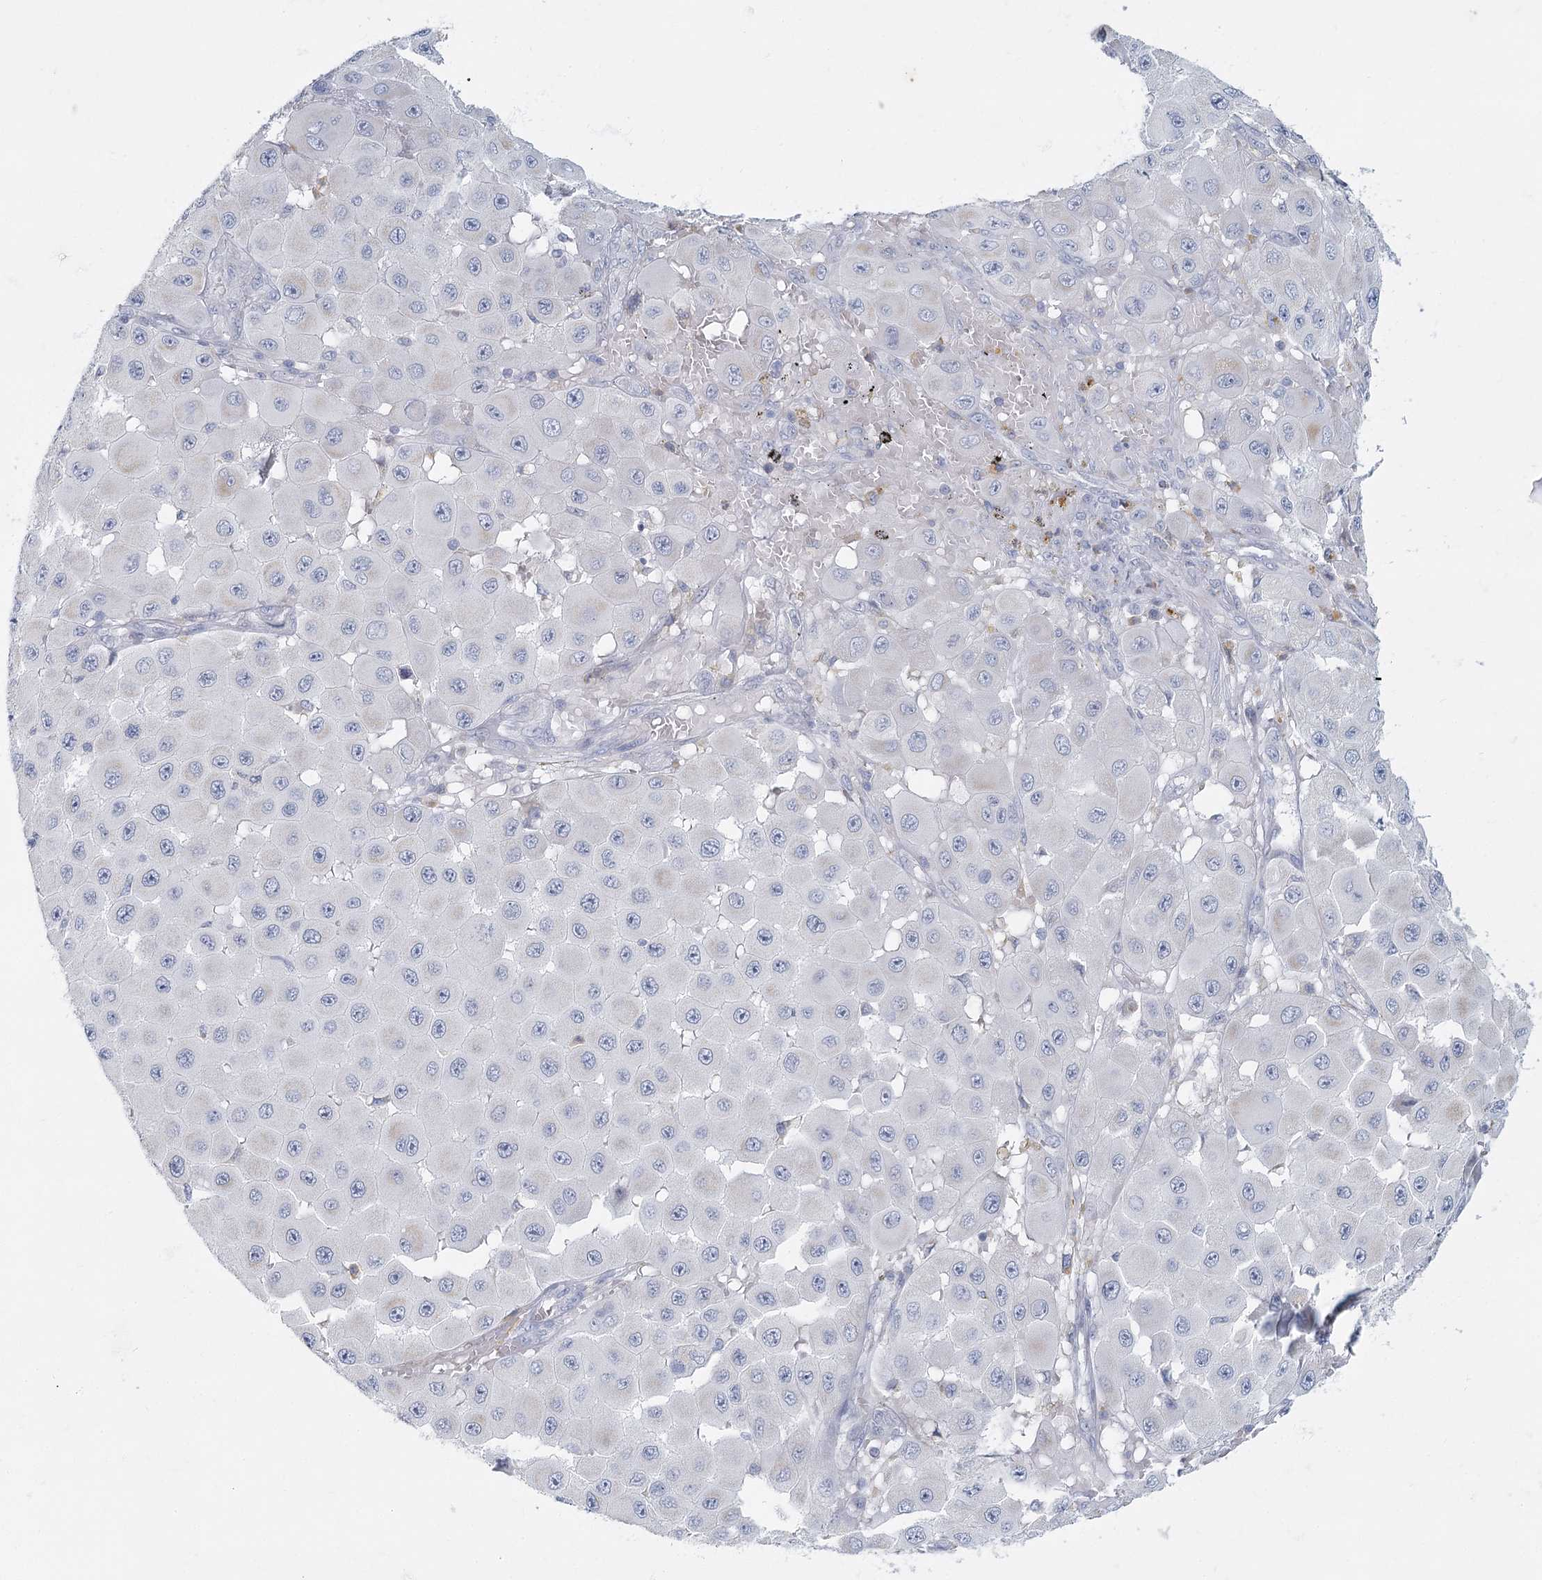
{"staining": {"intensity": "weak", "quantity": "<25%", "location": "cytoplasmic/membranous"}, "tissue": "melanoma", "cell_type": "Tumor cells", "image_type": "cancer", "snomed": [{"axis": "morphology", "description": "Malignant melanoma, NOS"}, {"axis": "topography", "description": "Skin"}], "caption": "A high-resolution photomicrograph shows immunohistochemistry (IHC) staining of malignant melanoma, which reveals no significant expression in tumor cells. (Immunohistochemistry, brightfield microscopy, high magnification).", "gene": "FAM110C", "patient": {"sex": "female", "age": 81}}